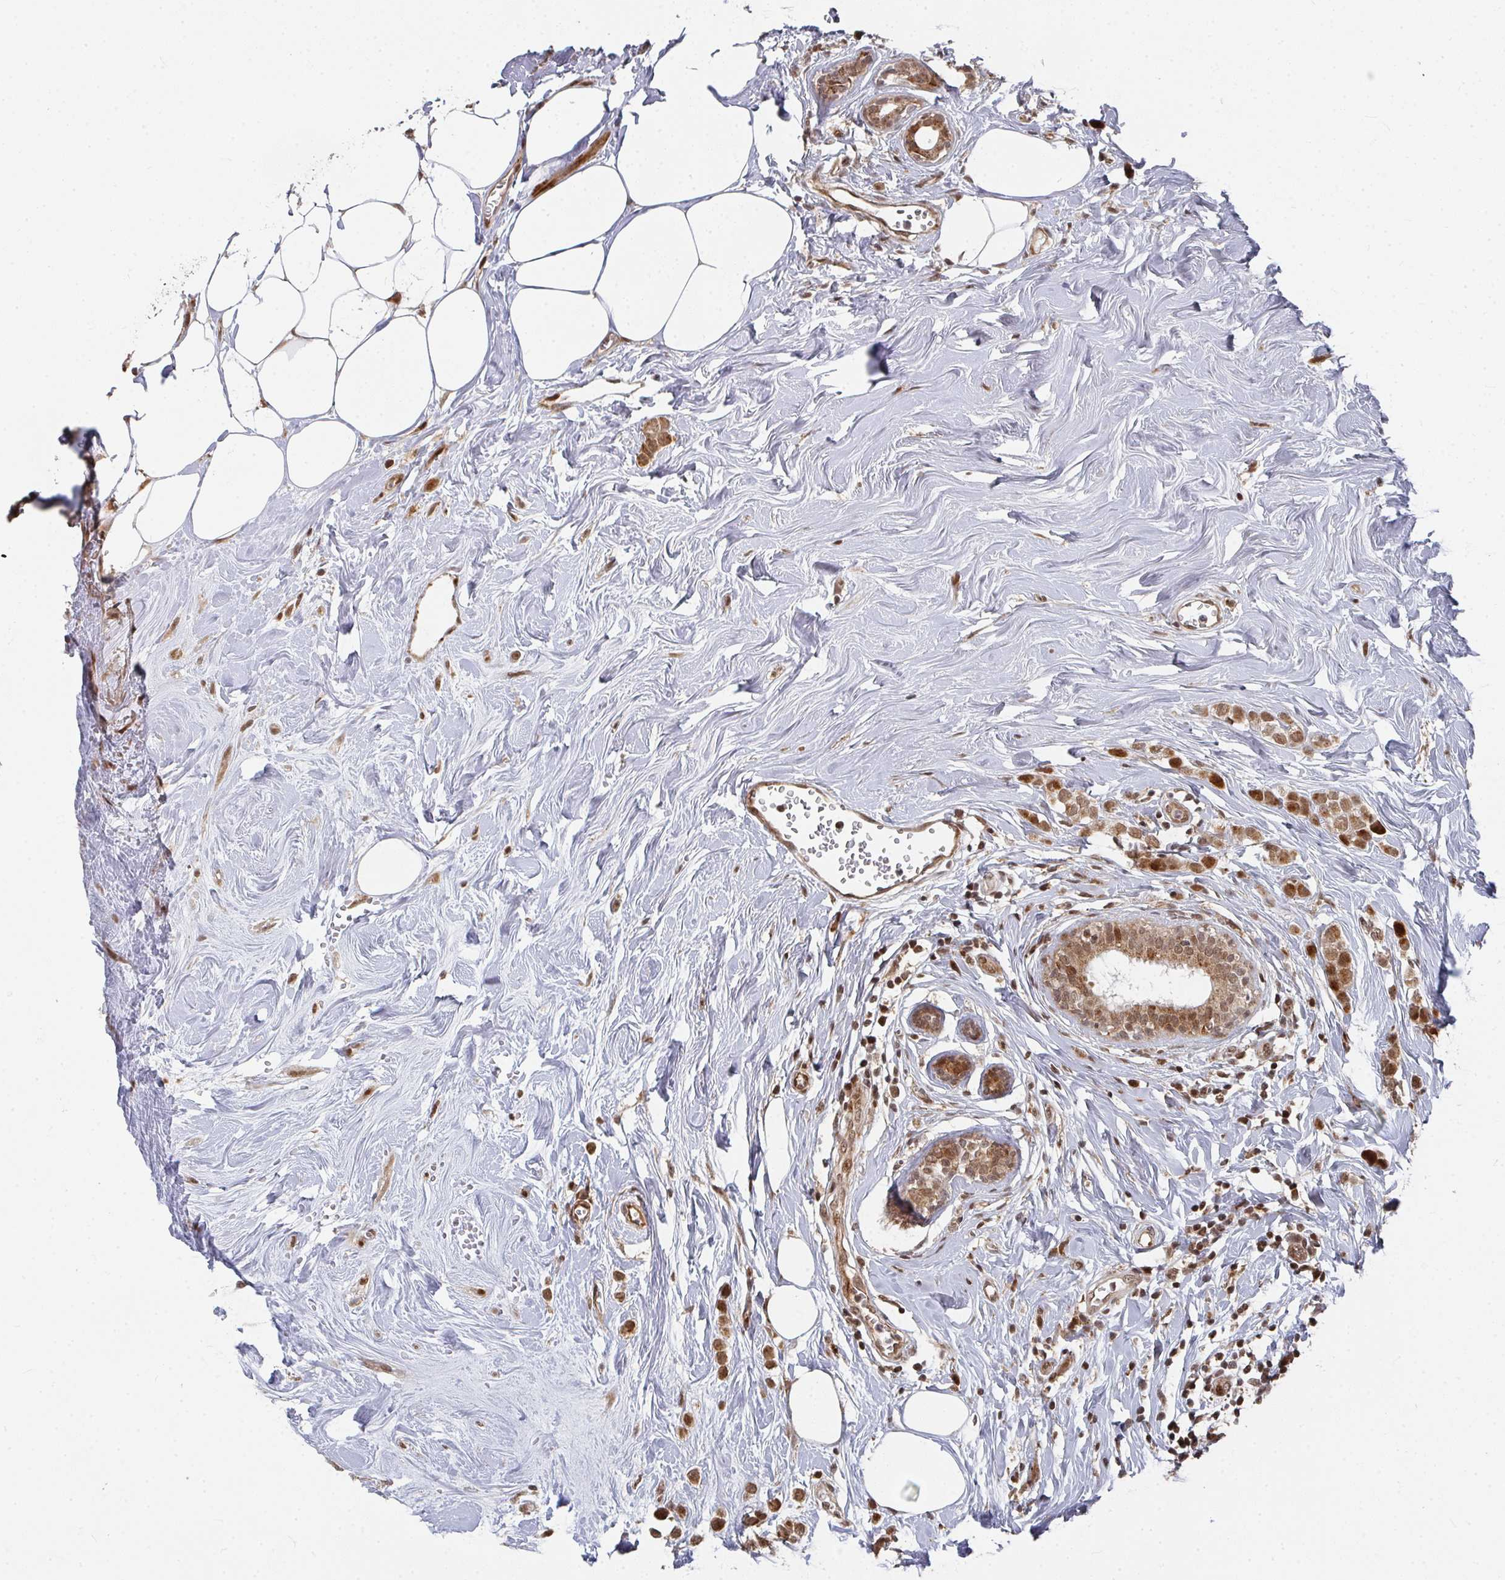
{"staining": {"intensity": "moderate", "quantity": ">75%", "location": "cytoplasmic/membranous,nuclear"}, "tissue": "breast cancer", "cell_type": "Tumor cells", "image_type": "cancer", "snomed": [{"axis": "morphology", "description": "Duct carcinoma"}, {"axis": "topography", "description": "Breast"}], "caption": "Moderate cytoplasmic/membranous and nuclear staining is present in approximately >75% of tumor cells in breast cancer. The staining is performed using DAB brown chromogen to label protein expression. The nuclei are counter-stained blue using hematoxylin.", "gene": "RBBP5", "patient": {"sex": "female", "age": 80}}